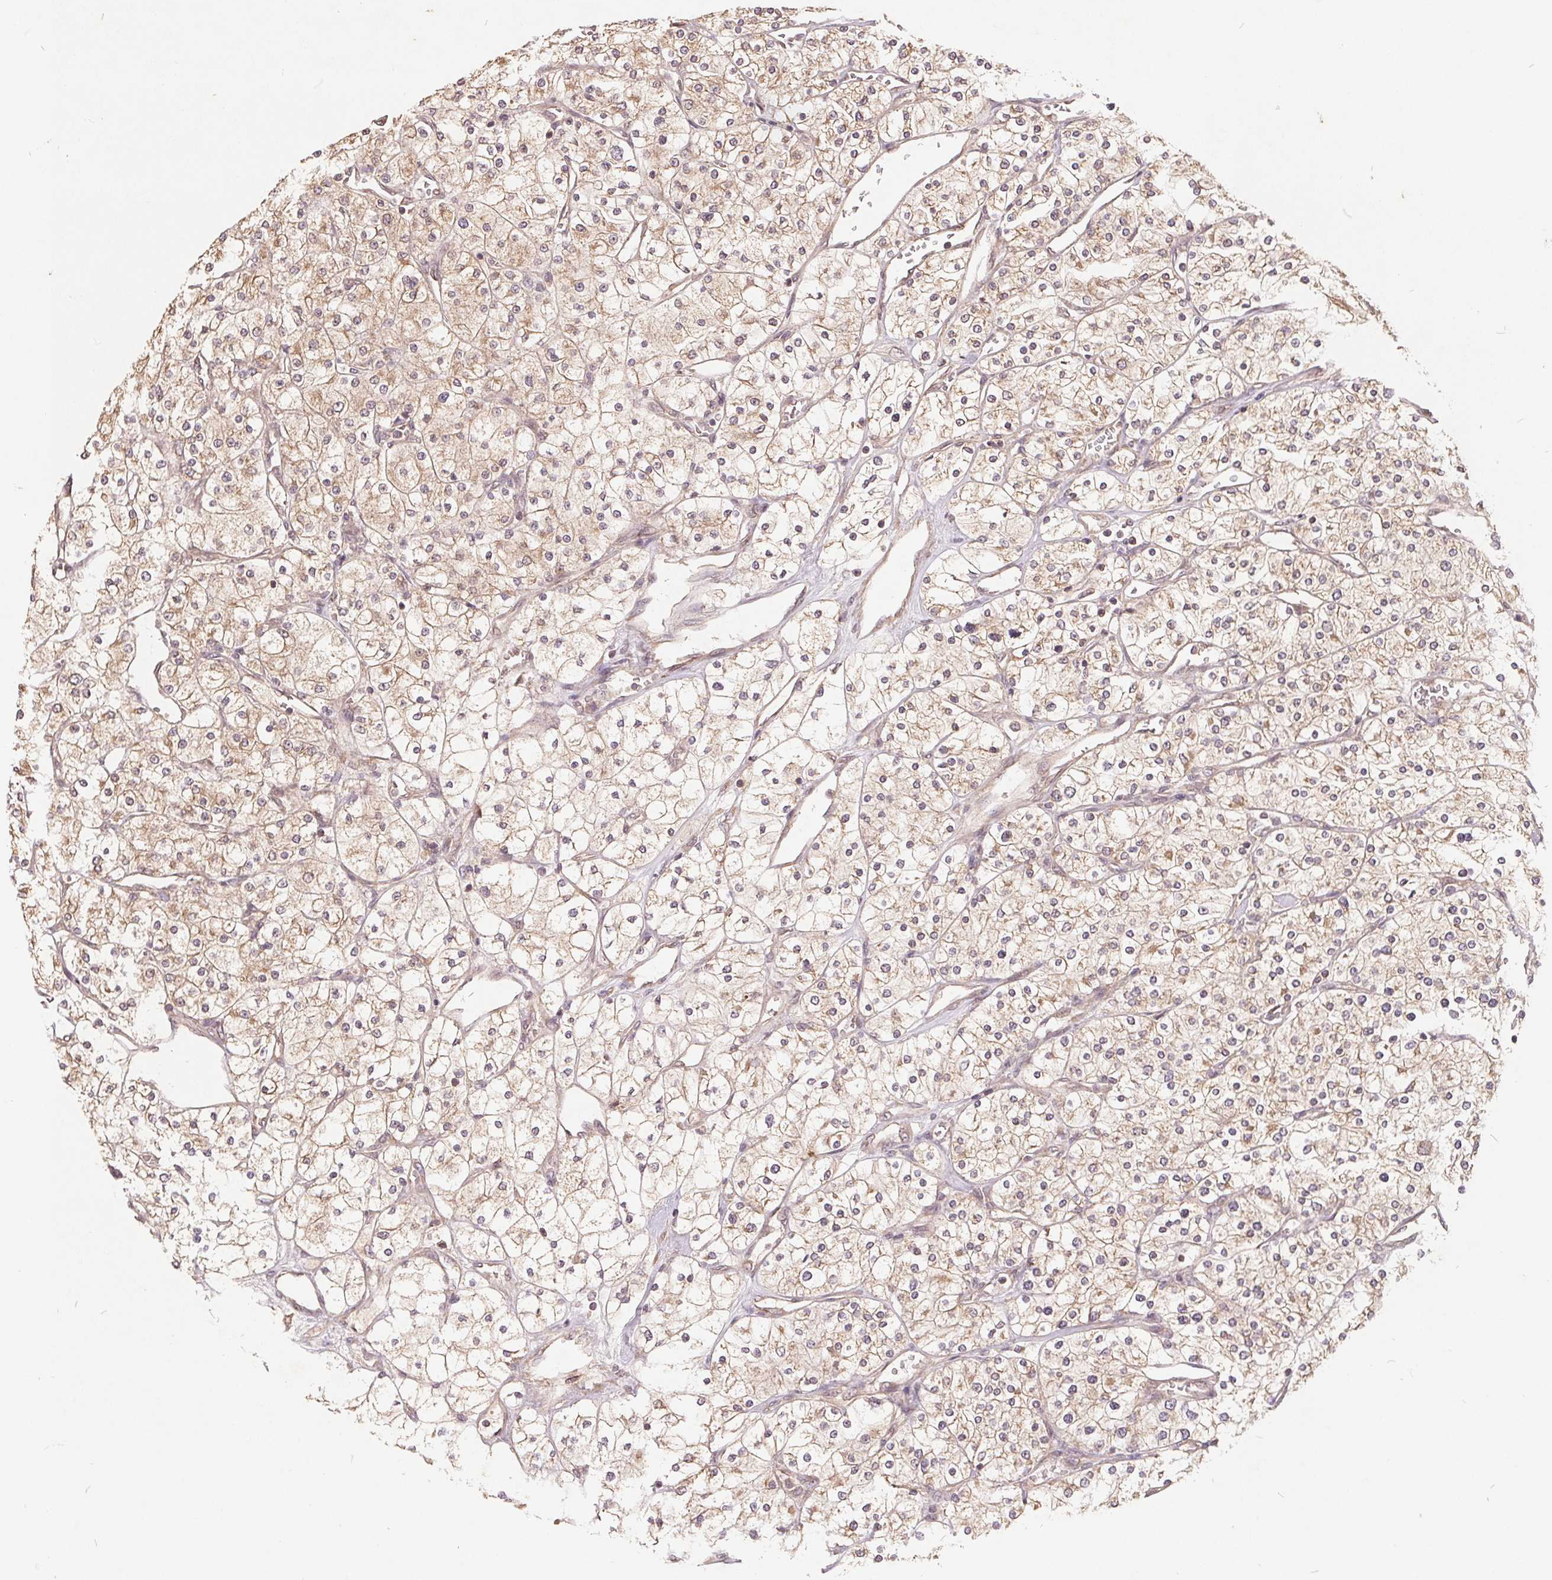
{"staining": {"intensity": "weak", "quantity": ">75%", "location": "cytoplasmic/membranous"}, "tissue": "renal cancer", "cell_type": "Tumor cells", "image_type": "cancer", "snomed": [{"axis": "morphology", "description": "Adenocarcinoma, NOS"}, {"axis": "topography", "description": "Kidney"}], "caption": "Immunohistochemistry staining of renal cancer, which demonstrates low levels of weak cytoplasmic/membranous positivity in about >75% of tumor cells indicating weak cytoplasmic/membranous protein positivity. The staining was performed using DAB (brown) for protein detection and nuclei were counterstained in hematoxylin (blue).", "gene": "CDIPT", "patient": {"sex": "male", "age": 80}}